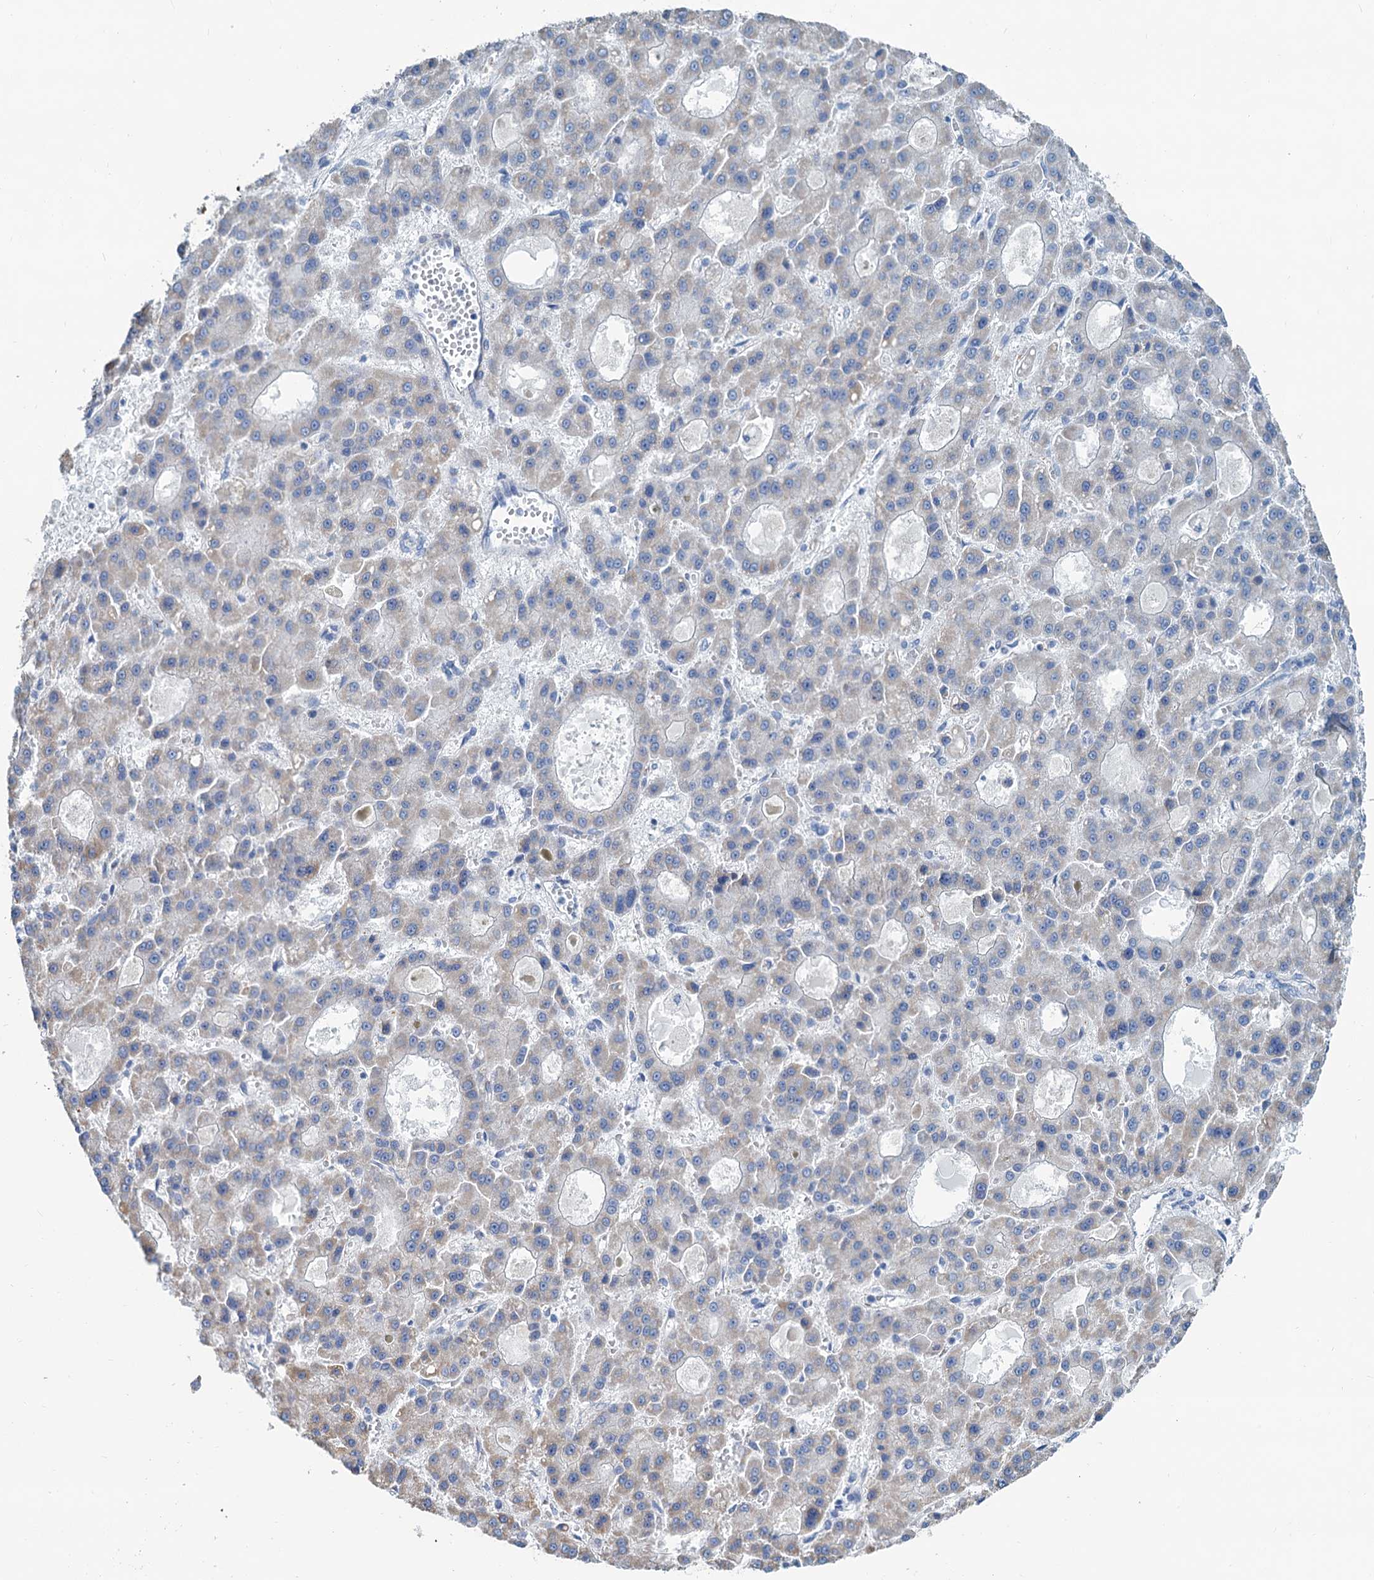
{"staining": {"intensity": "negative", "quantity": "none", "location": "none"}, "tissue": "liver cancer", "cell_type": "Tumor cells", "image_type": "cancer", "snomed": [{"axis": "morphology", "description": "Carcinoma, Hepatocellular, NOS"}, {"axis": "topography", "description": "Liver"}], "caption": "Liver cancer was stained to show a protein in brown. There is no significant expression in tumor cells.", "gene": "SLC1A3", "patient": {"sex": "male", "age": 70}}